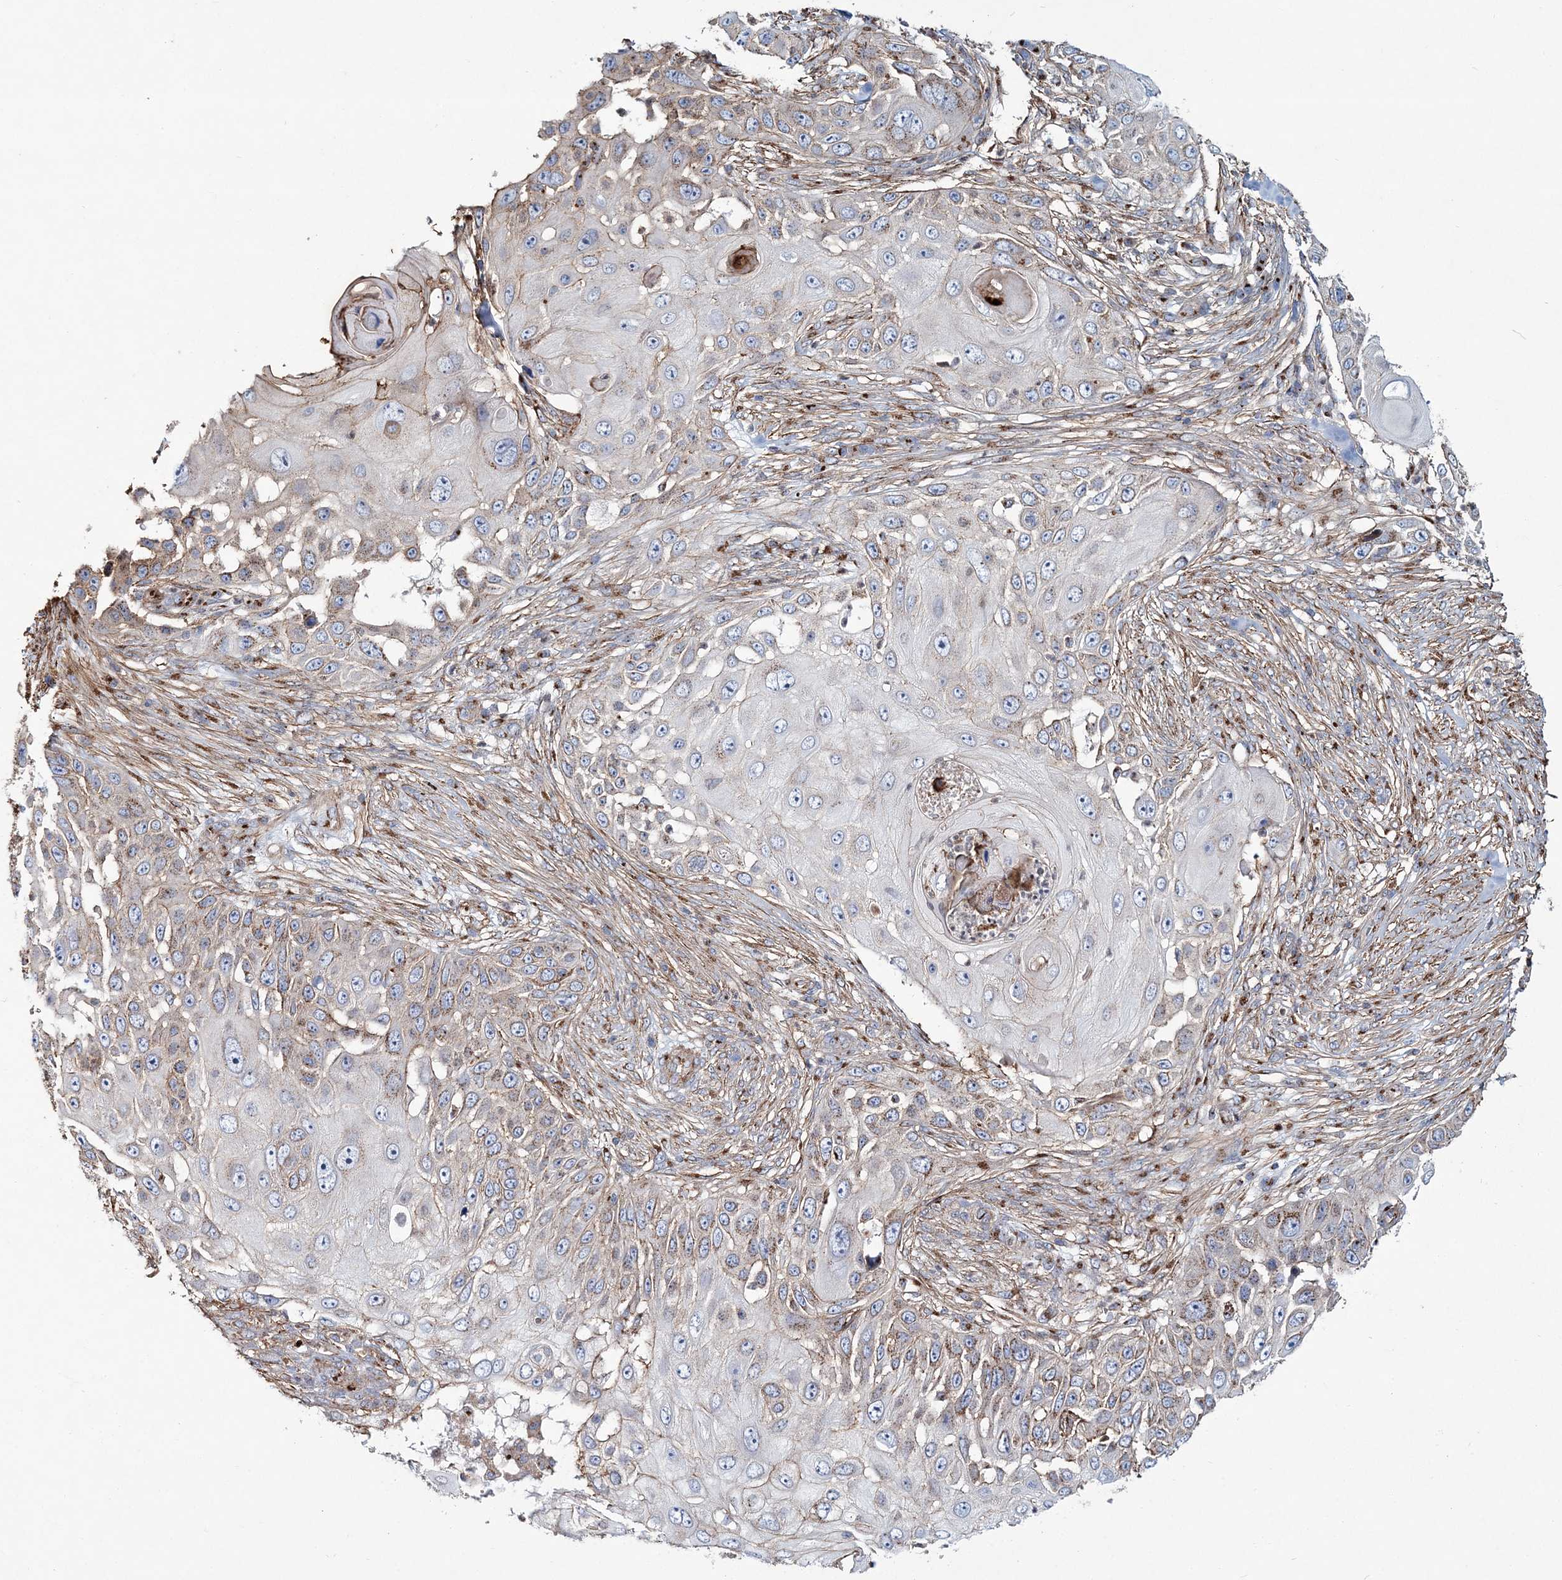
{"staining": {"intensity": "moderate", "quantity": "25%-75%", "location": "cytoplasmic/membranous"}, "tissue": "skin cancer", "cell_type": "Tumor cells", "image_type": "cancer", "snomed": [{"axis": "morphology", "description": "Squamous cell carcinoma, NOS"}, {"axis": "topography", "description": "Skin"}], "caption": "IHC staining of skin cancer (squamous cell carcinoma), which exhibits medium levels of moderate cytoplasmic/membranous expression in approximately 25%-75% of tumor cells indicating moderate cytoplasmic/membranous protein staining. The staining was performed using DAB (brown) for protein detection and nuclei were counterstained in hematoxylin (blue).", "gene": "MAN1A2", "patient": {"sex": "female", "age": 44}}